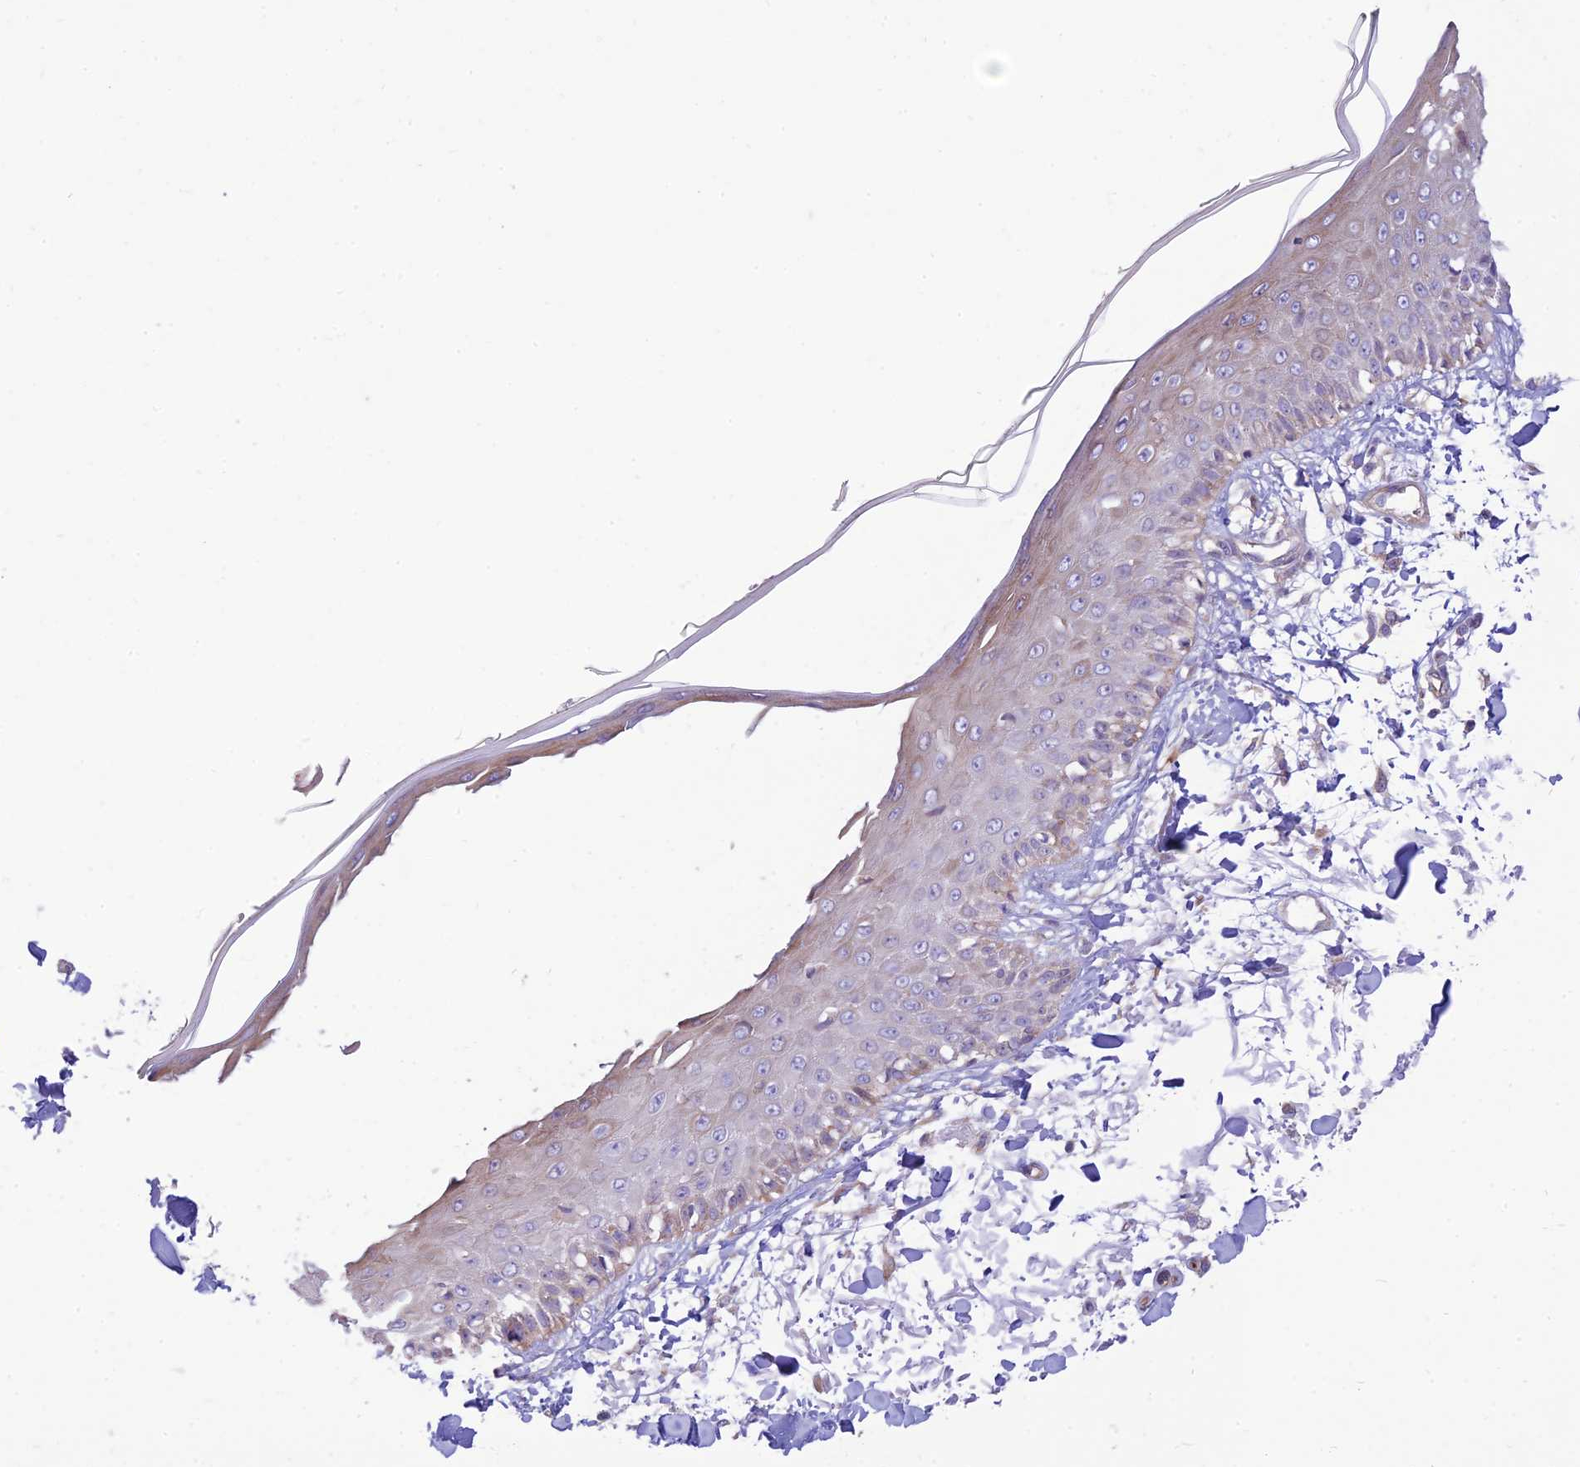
{"staining": {"intensity": "weak", "quantity": ">75%", "location": "cytoplasmic/membranous"}, "tissue": "skin", "cell_type": "Fibroblasts", "image_type": "normal", "snomed": [{"axis": "morphology", "description": "Normal tissue, NOS"}, {"axis": "morphology", "description": "Squamous cell carcinoma, NOS"}, {"axis": "topography", "description": "Skin"}, {"axis": "topography", "description": "Peripheral nerve tissue"}], "caption": "An image of skin stained for a protein exhibits weak cytoplasmic/membranous brown staining in fibroblasts.", "gene": "KCNAB1", "patient": {"sex": "male", "age": 83}}